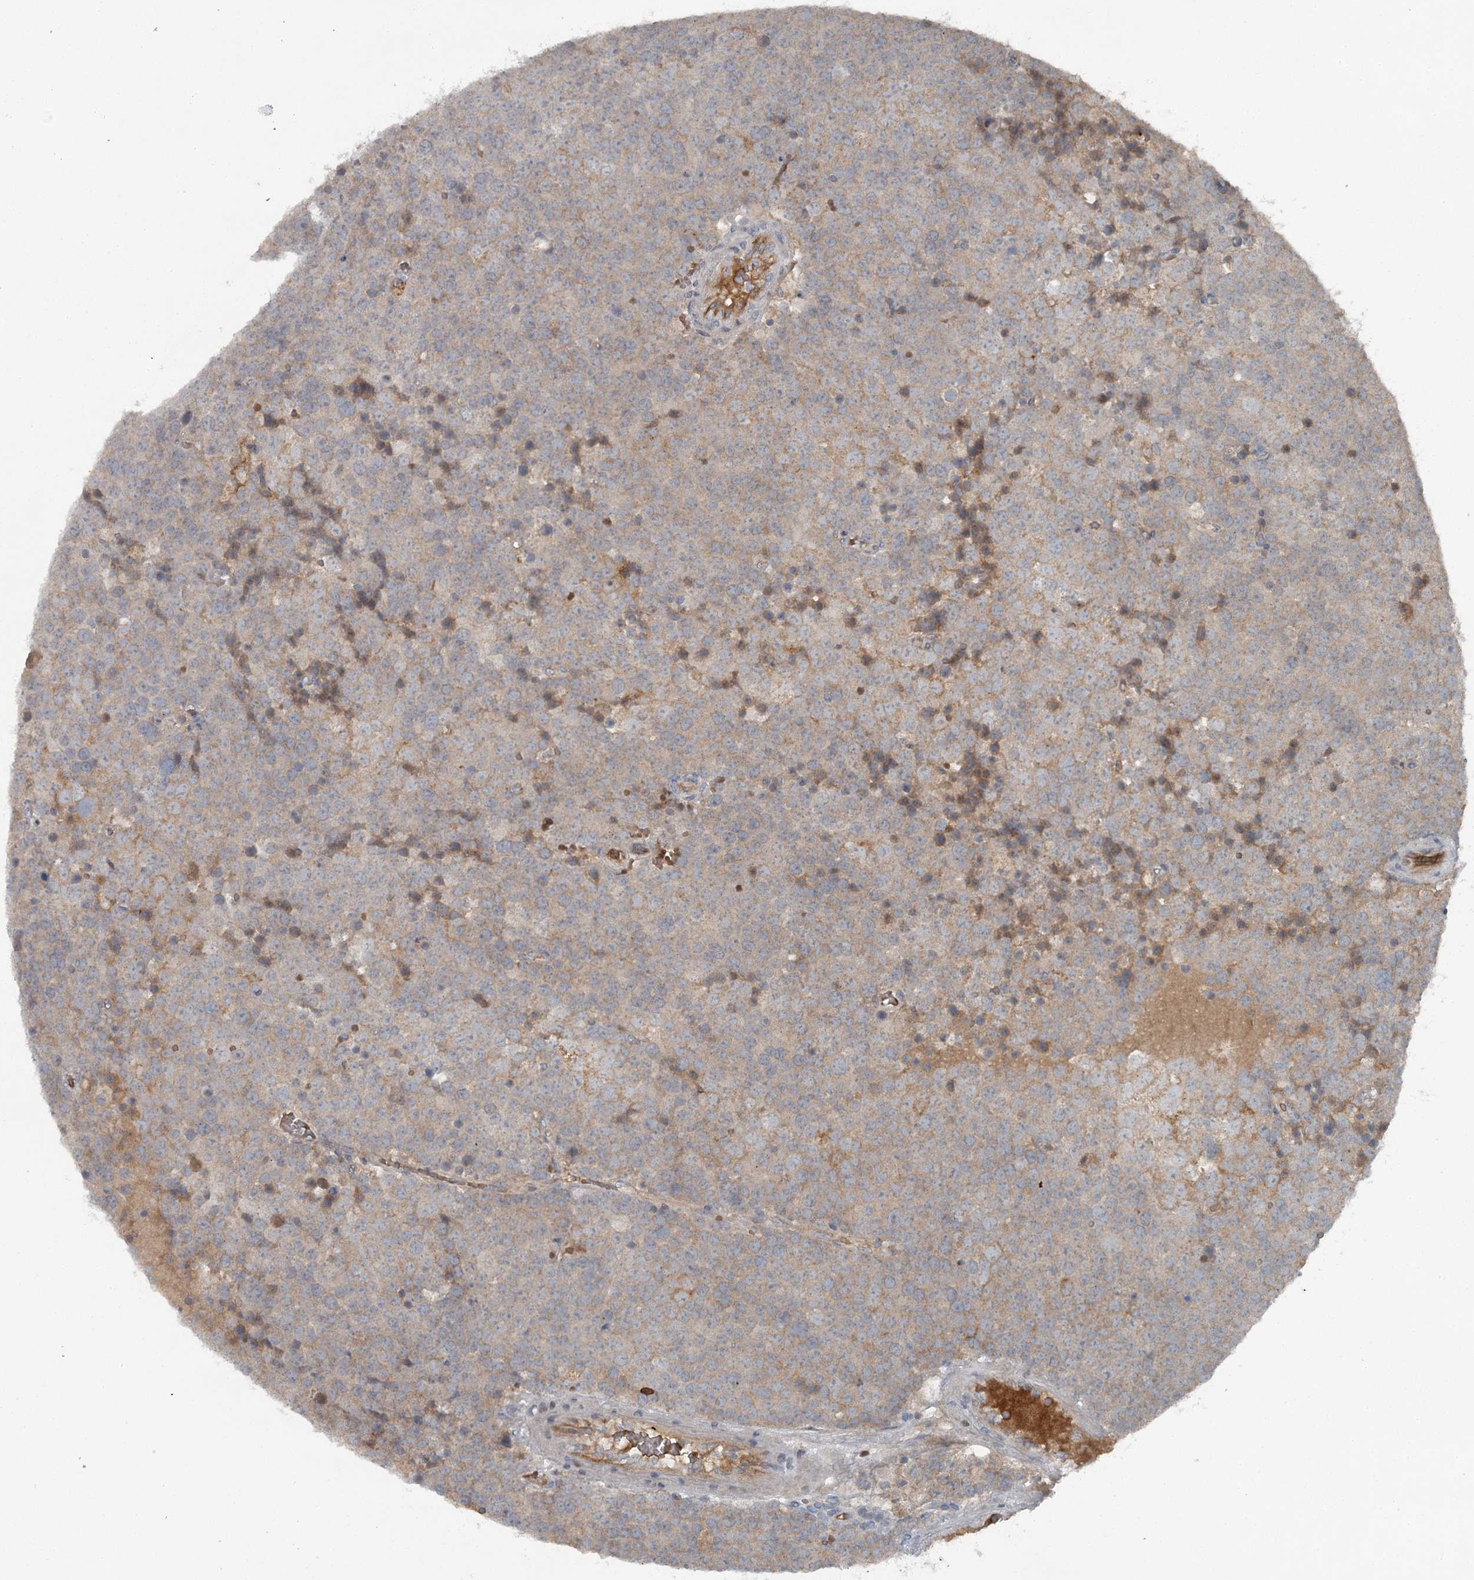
{"staining": {"intensity": "weak", "quantity": "25%-75%", "location": "cytoplasmic/membranous"}, "tissue": "testis cancer", "cell_type": "Tumor cells", "image_type": "cancer", "snomed": [{"axis": "morphology", "description": "Seminoma, NOS"}, {"axis": "topography", "description": "Testis"}], "caption": "This is a micrograph of immunohistochemistry (IHC) staining of testis seminoma, which shows weak positivity in the cytoplasmic/membranous of tumor cells.", "gene": "SLC39A8", "patient": {"sex": "male", "age": 71}}